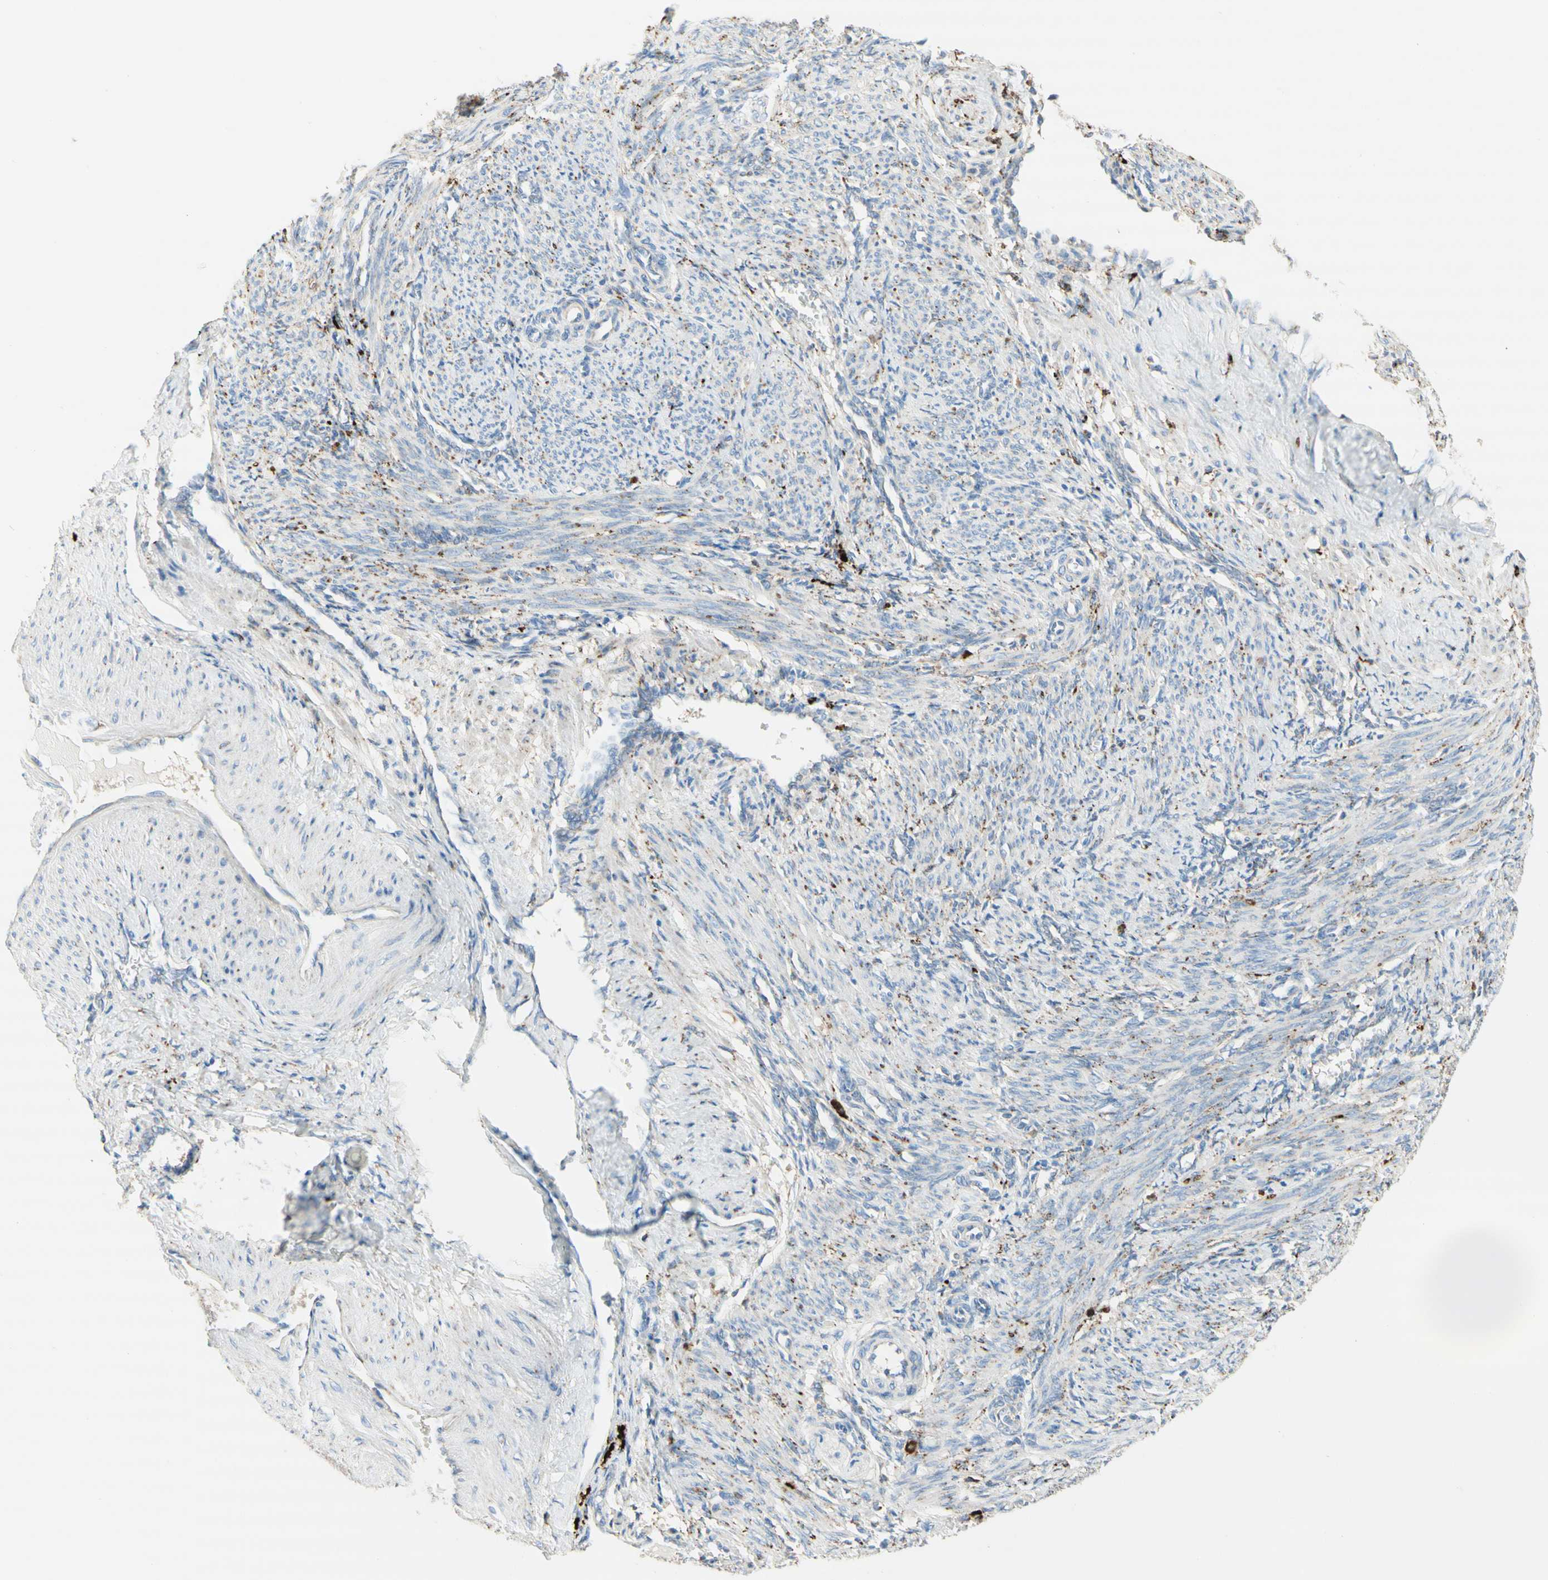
{"staining": {"intensity": "negative", "quantity": "none", "location": "none"}, "tissue": "smooth muscle", "cell_type": "Smooth muscle cells", "image_type": "normal", "snomed": [{"axis": "morphology", "description": "Normal tissue, NOS"}, {"axis": "topography", "description": "Endometrium"}], "caption": "High power microscopy micrograph of an IHC photomicrograph of normal smooth muscle, revealing no significant expression in smooth muscle cells. (DAB (3,3'-diaminobenzidine) IHC with hematoxylin counter stain).", "gene": "URB2", "patient": {"sex": "female", "age": 33}}